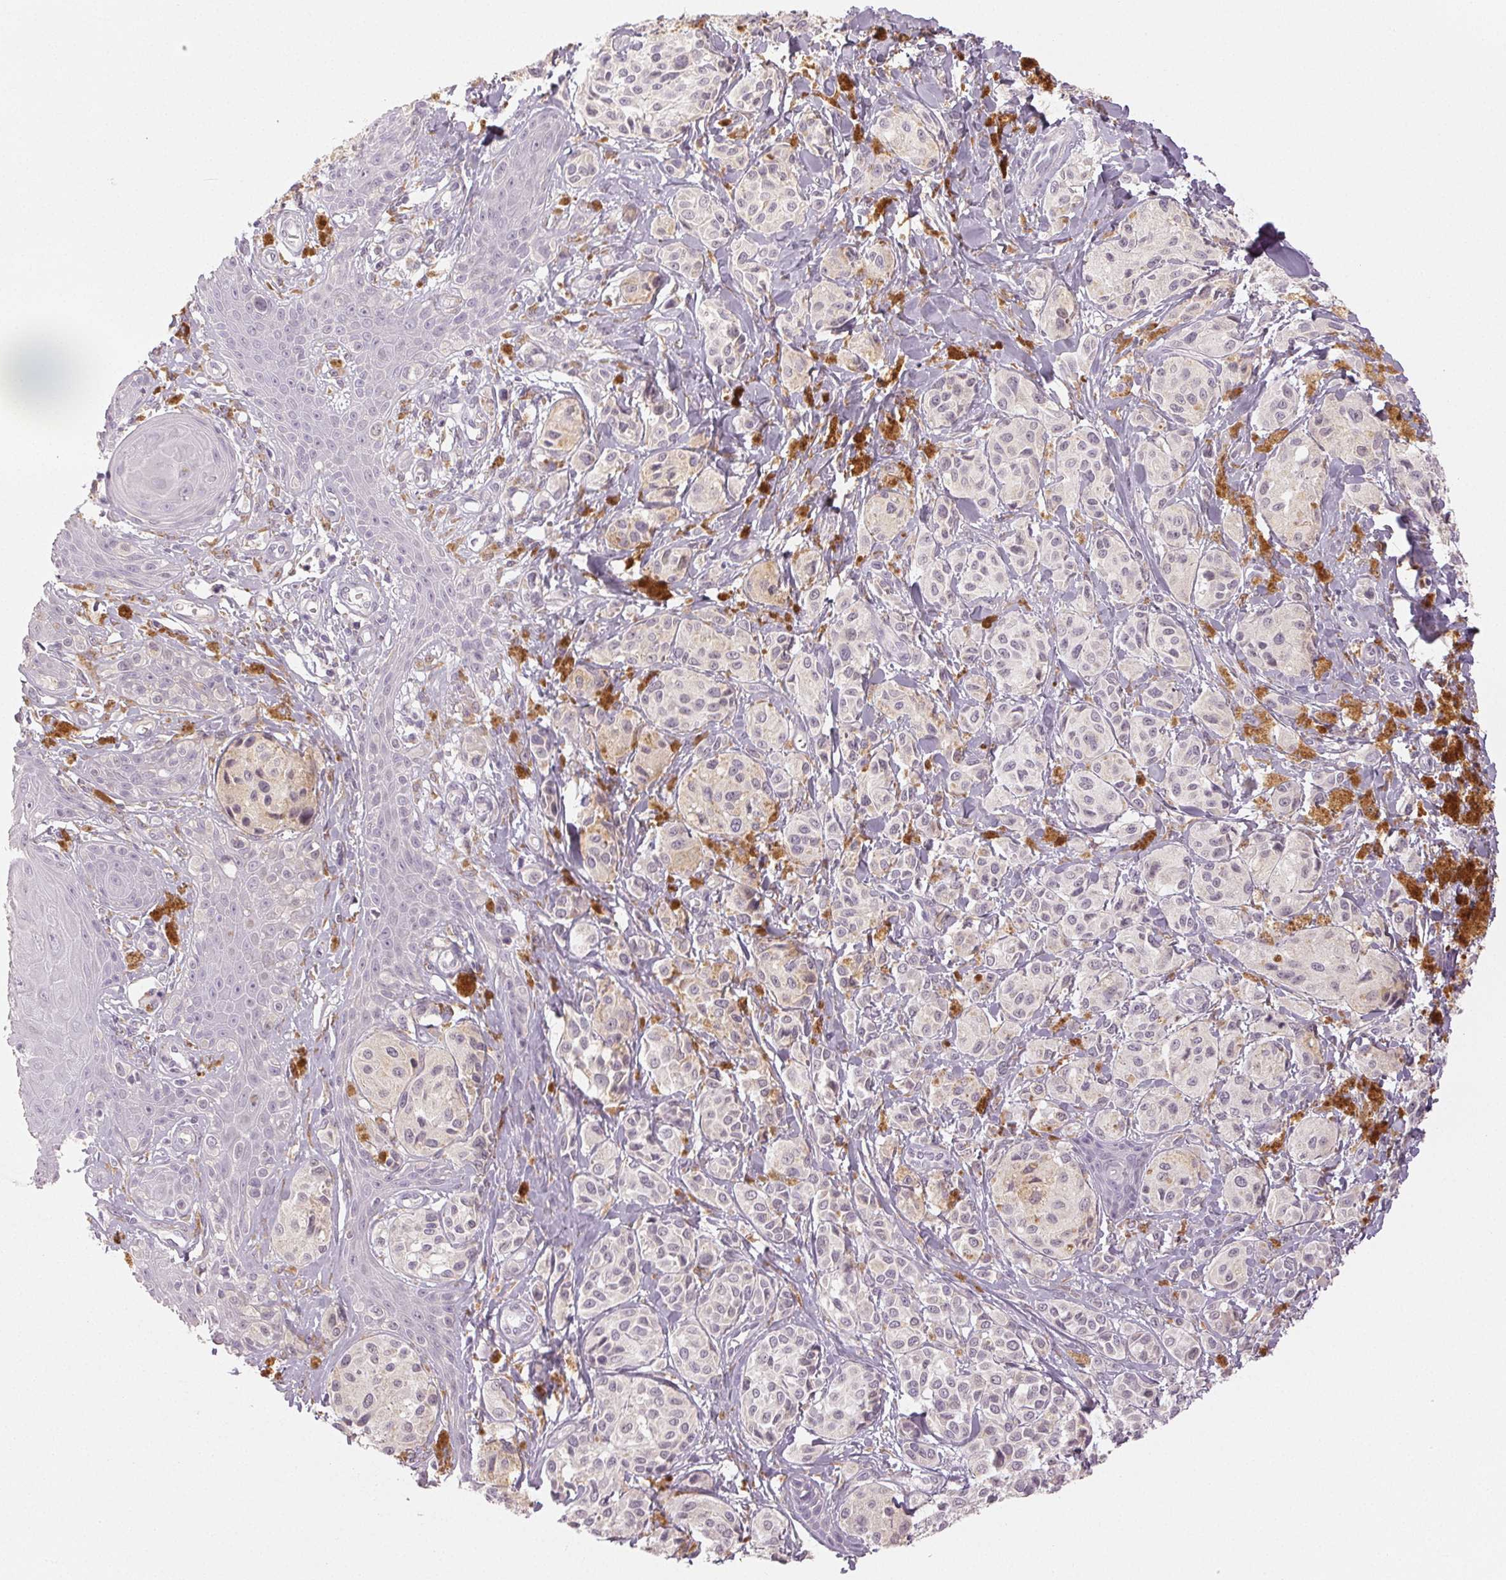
{"staining": {"intensity": "negative", "quantity": "none", "location": "none"}, "tissue": "melanoma", "cell_type": "Tumor cells", "image_type": "cancer", "snomed": [{"axis": "morphology", "description": "Malignant melanoma, NOS"}, {"axis": "topography", "description": "Skin"}], "caption": "Immunohistochemistry of human malignant melanoma reveals no positivity in tumor cells.", "gene": "MAP1LC3A", "patient": {"sex": "female", "age": 80}}